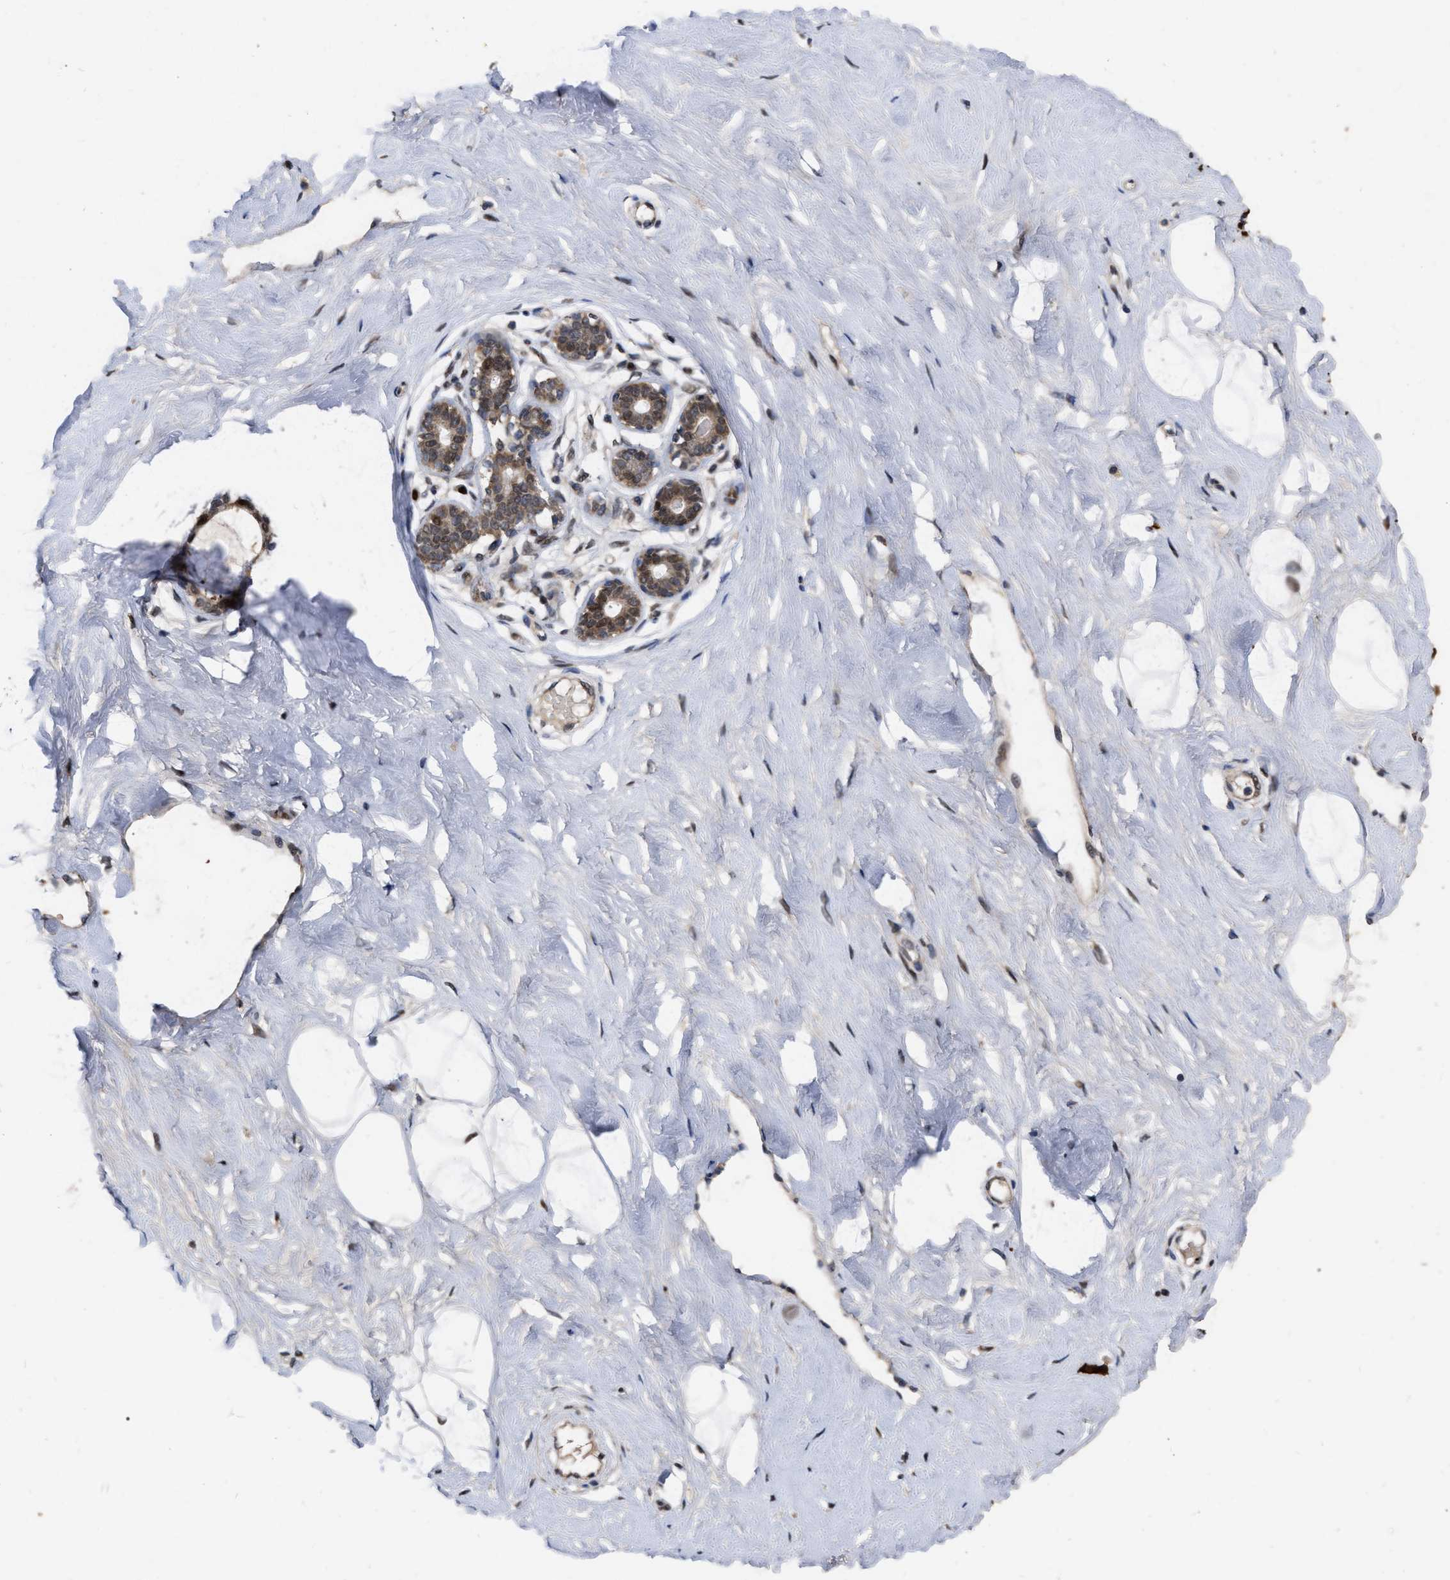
{"staining": {"intensity": "moderate", "quantity": "25%-75%", "location": "nuclear"}, "tissue": "breast", "cell_type": "Adipocytes", "image_type": "normal", "snomed": [{"axis": "morphology", "description": "Normal tissue, NOS"}, {"axis": "topography", "description": "Breast"}], "caption": "Immunohistochemical staining of benign breast exhibits medium levels of moderate nuclear expression in about 25%-75% of adipocytes. The protein is shown in brown color, while the nuclei are stained blue.", "gene": "MDM4", "patient": {"sex": "female", "age": 23}}